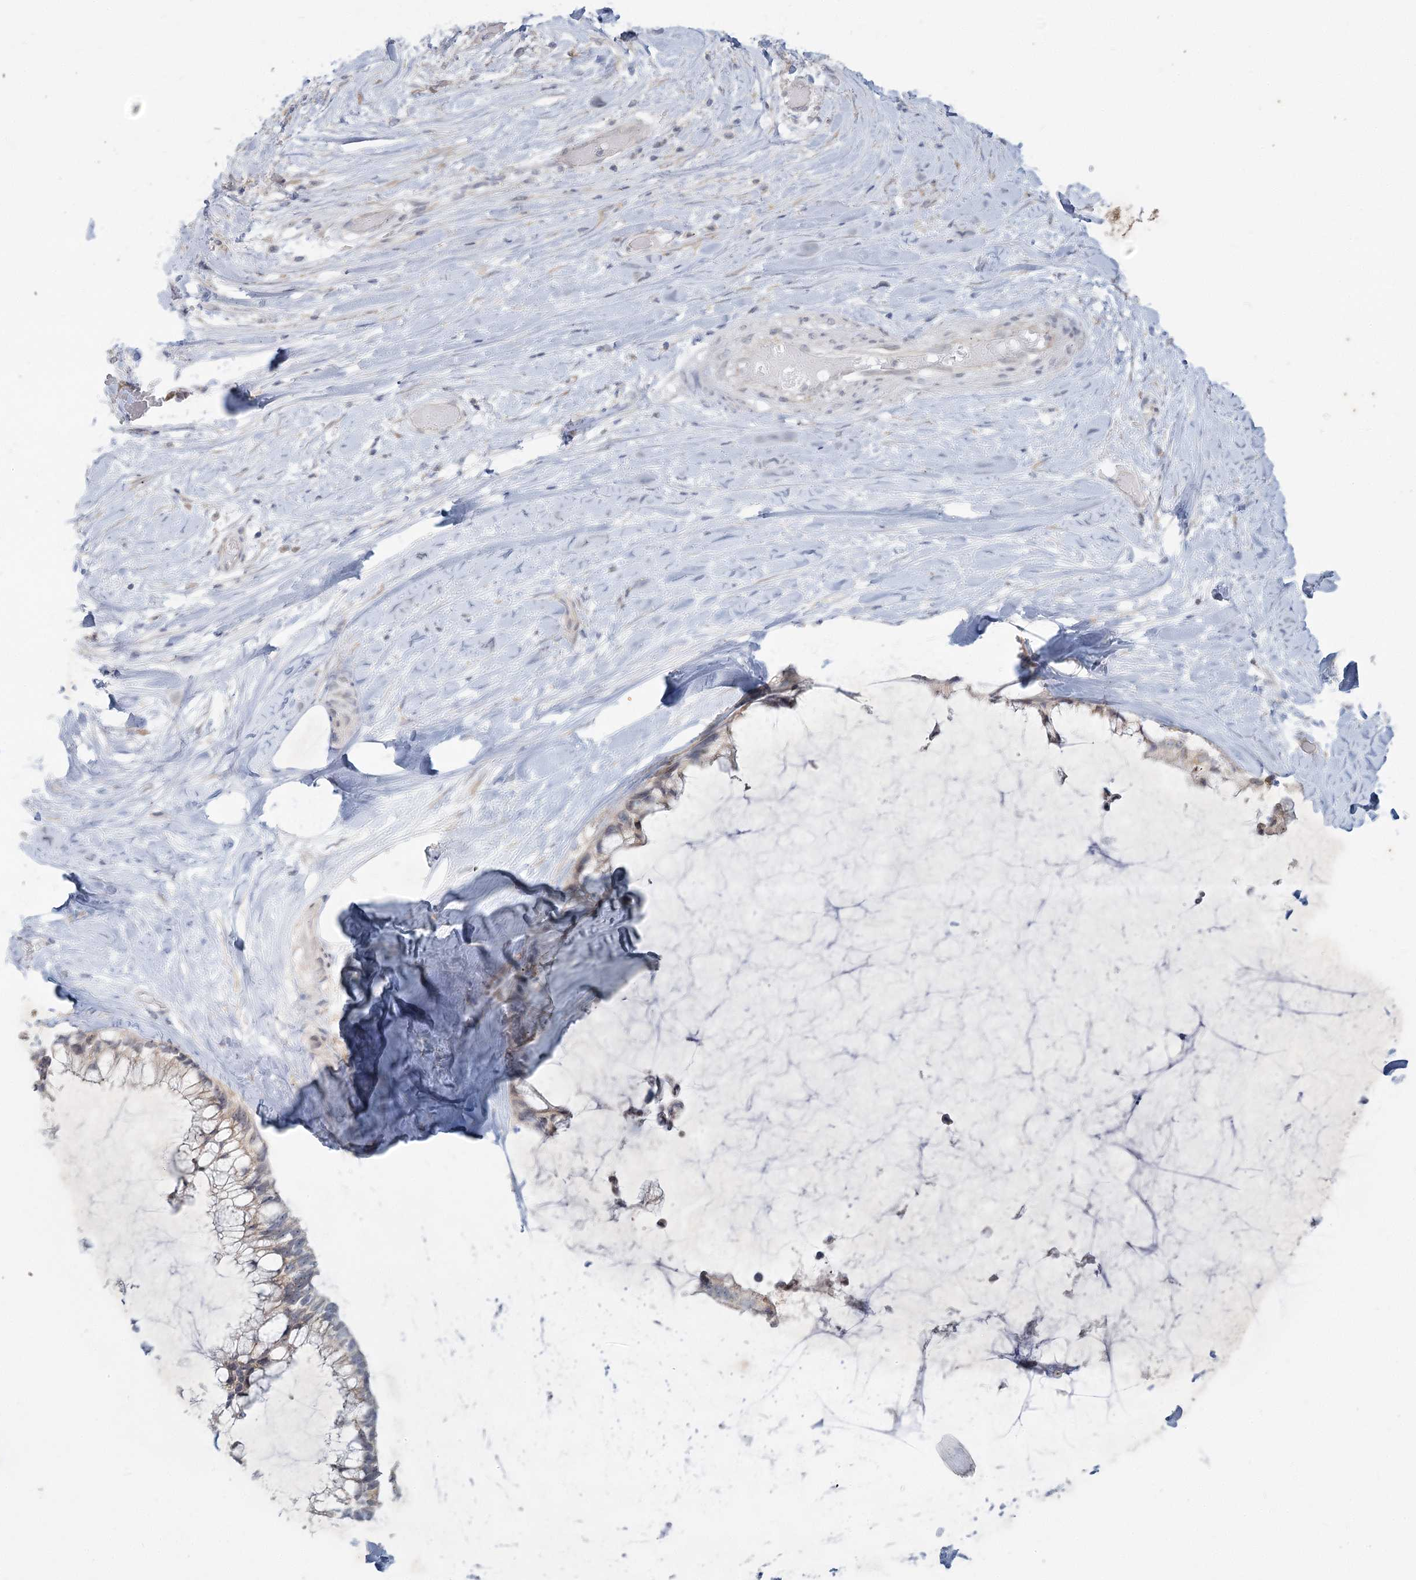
{"staining": {"intensity": "weak", "quantity": "25%-75%", "location": "cytoplasmic/membranous"}, "tissue": "ovarian cancer", "cell_type": "Tumor cells", "image_type": "cancer", "snomed": [{"axis": "morphology", "description": "Cystadenocarcinoma, mucinous, NOS"}, {"axis": "topography", "description": "Ovary"}], "caption": "Ovarian cancer stained with immunohistochemistry (IHC) shows weak cytoplasmic/membranous expression in approximately 25%-75% of tumor cells. (Brightfield microscopy of DAB IHC at high magnification).", "gene": "PLA2G12A", "patient": {"sex": "female", "age": 39}}